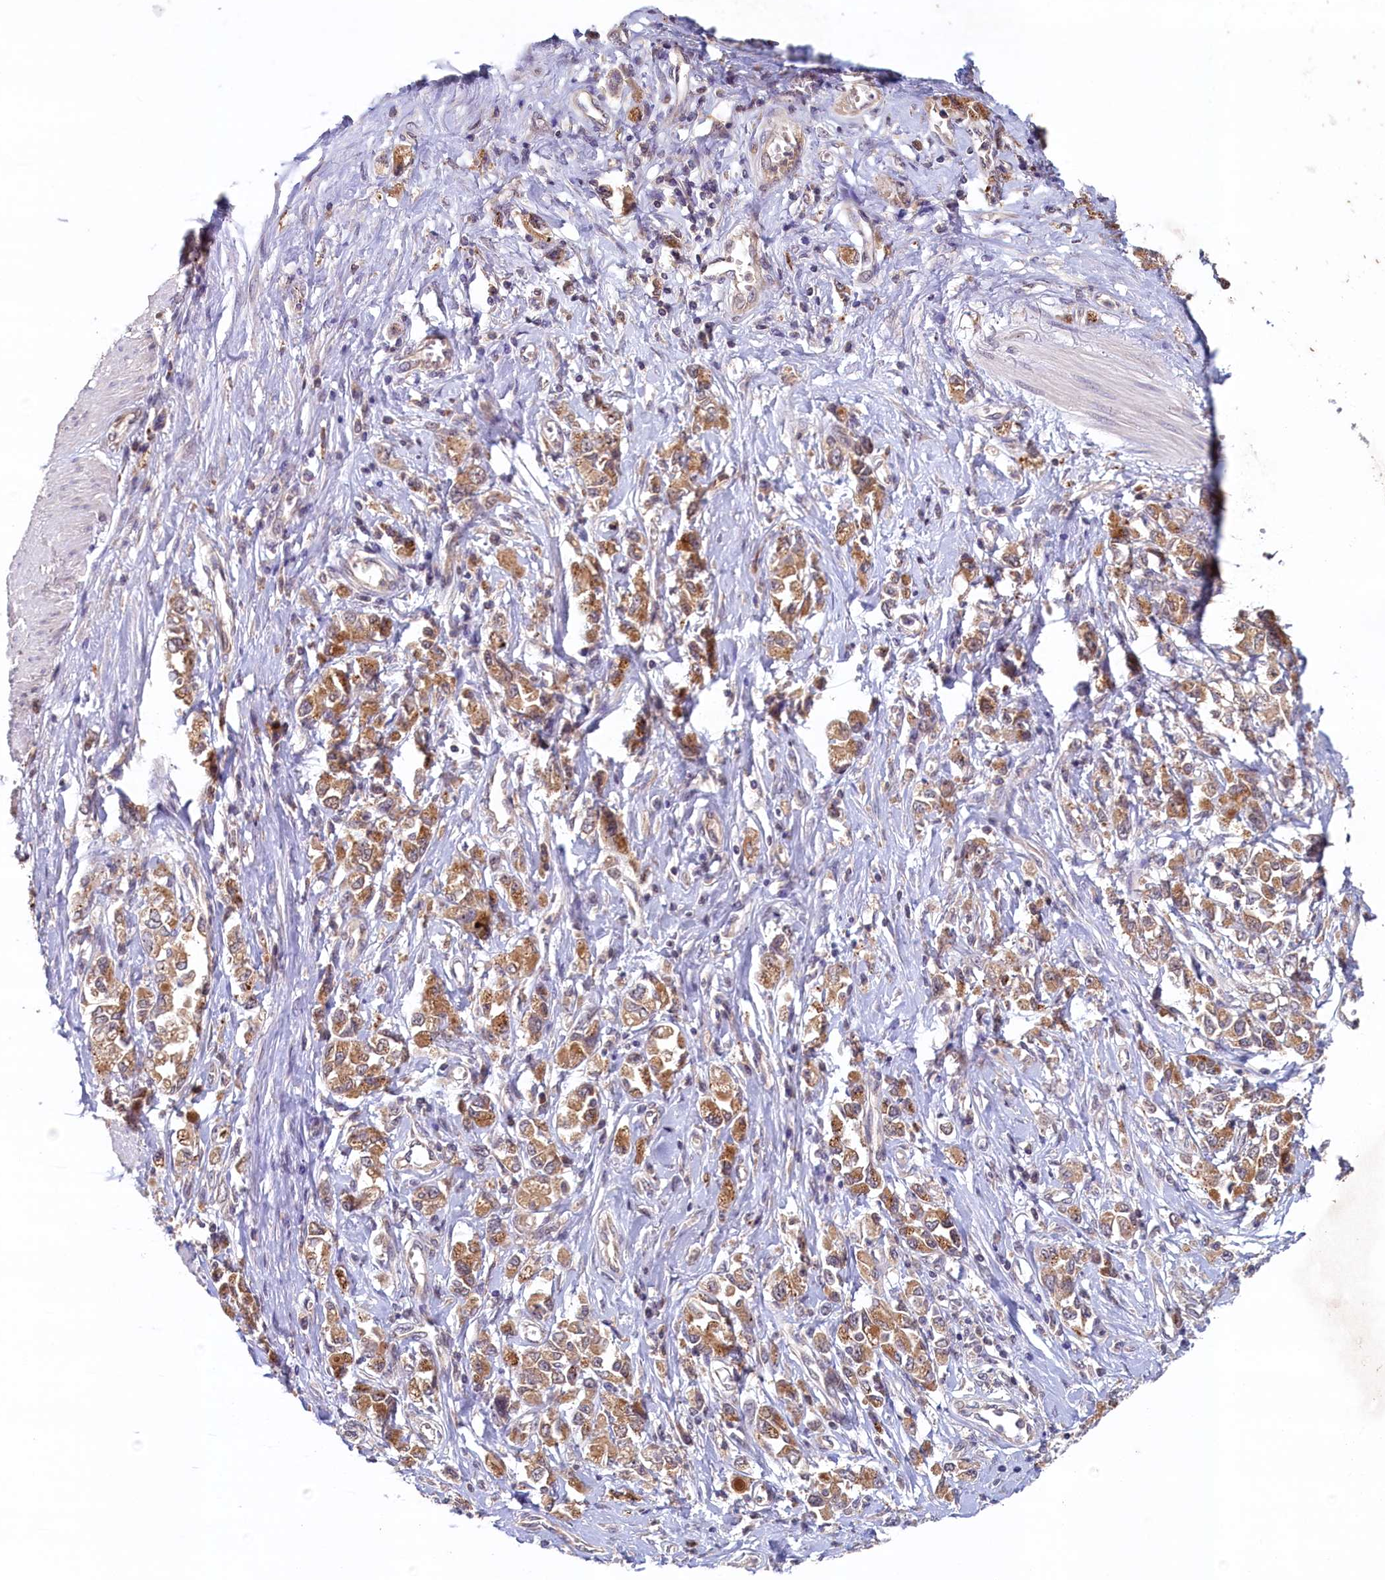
{"staining": {"intensity": "moderate", "quantity": ">75%", "location": "cytoplasmic/membranous"}, "tissue": "stomach cancer", "cell_type": "Tumor cells", "image_type": "cancer", "snomed": [{"axis": "morphology", "description": "Adenocarcinoma, NOS"}, {"axis": "topography", "description": "Stomach"}], "caption": "Stomach adenocarcinoma stained with a brown dye shows moderate cytoplasmic/membranous positive positivity in approximately >75% of tumor cells.", "gene": "NUBP2", "patient": {"sex": "female", "age": 76}}